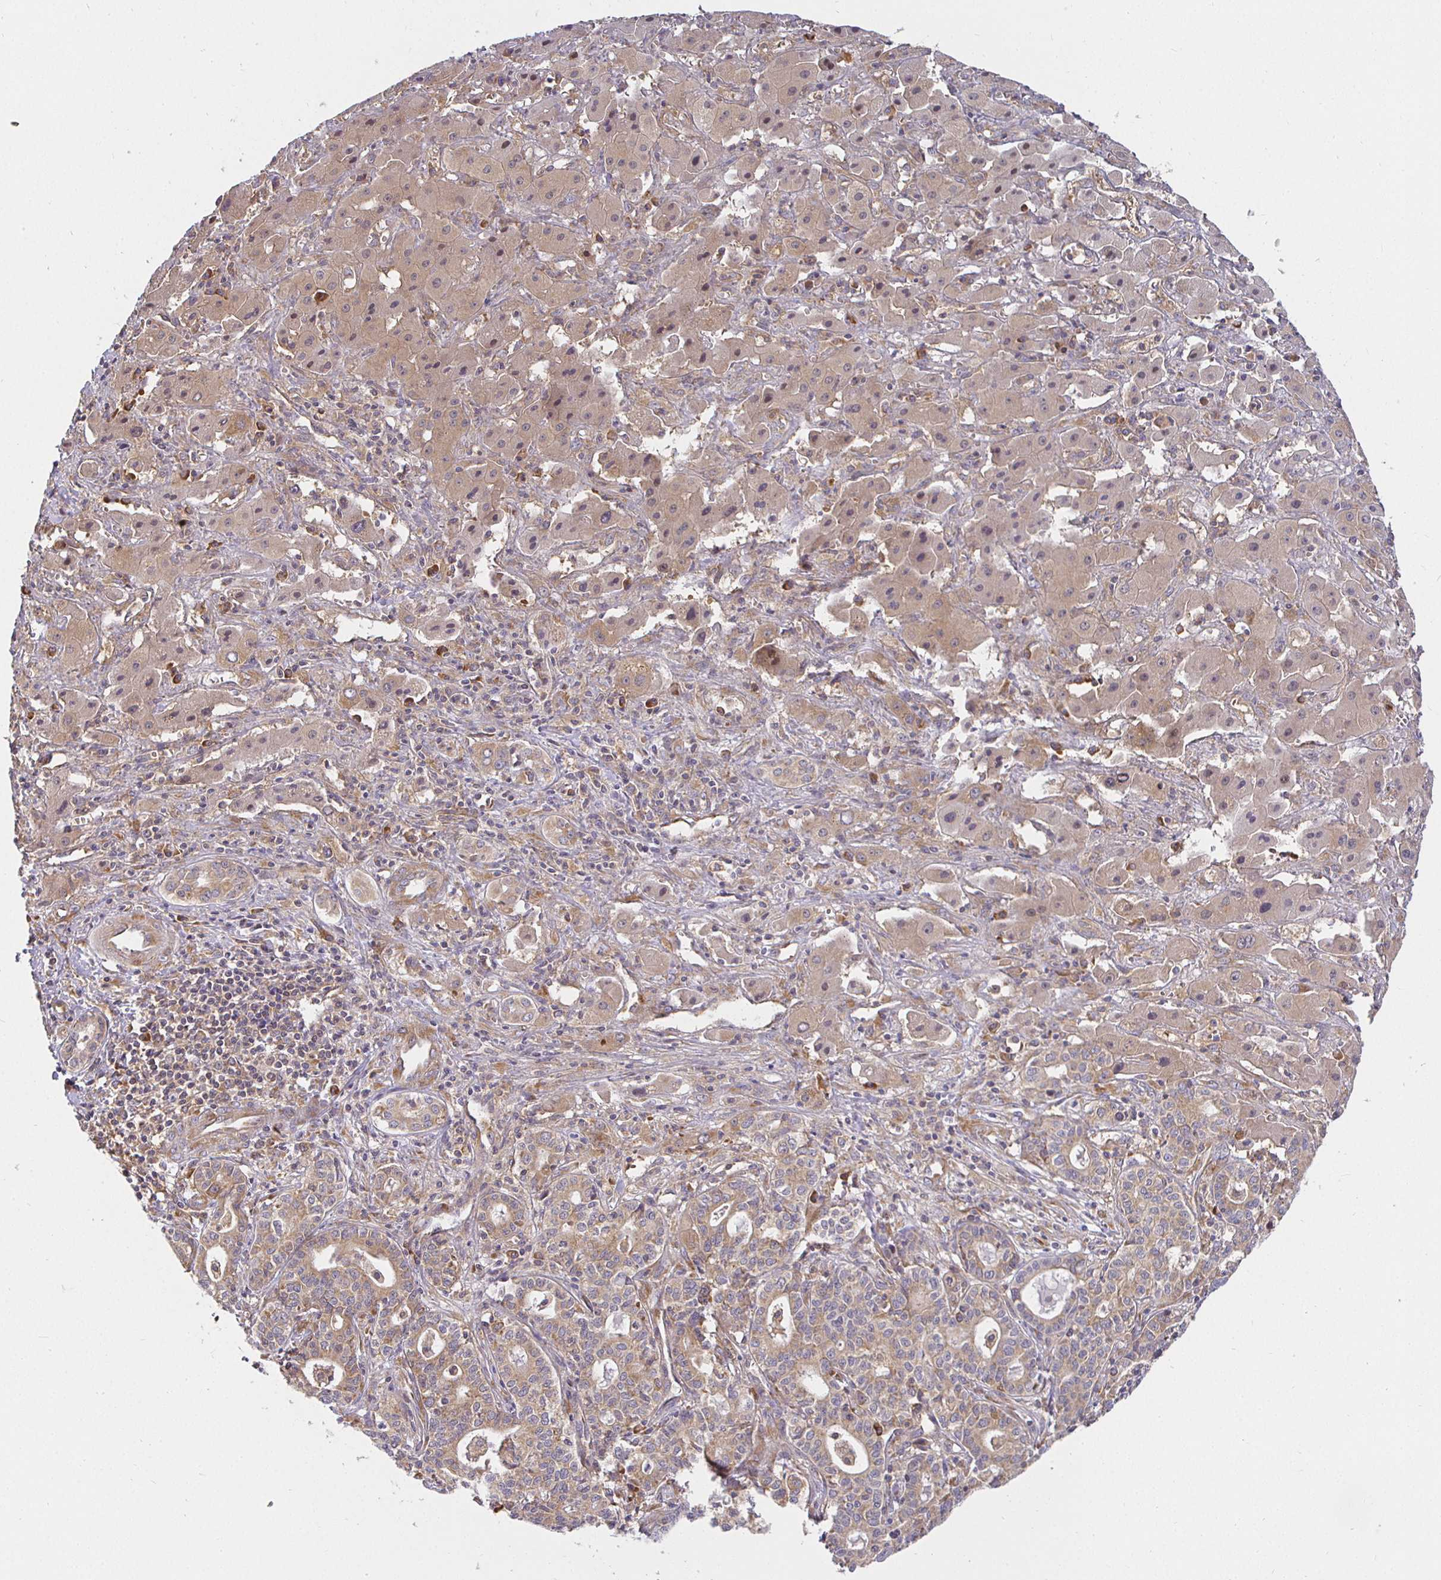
{"staining": {"intensity": "weak", "quantity": ">75%", "location": "cytoplasmic/membranous"}, "tissue": "liver cancer", "cell_type": "Tumor cells", "image_type": "cancer", "snomed": [{"axis": "morphology", "description": "Cholangiocarcinoma"}, {"axis": "topography", "description": "Liver"}], "caption": "A micrograph of human liver cancer stained for a protein reveals weak cytoplasmic/membranous brown staining in tumor cells. Nuclei are stained in blue.", "gene": "IRAK1", "patient": {"sex": "female", "age": 61}}